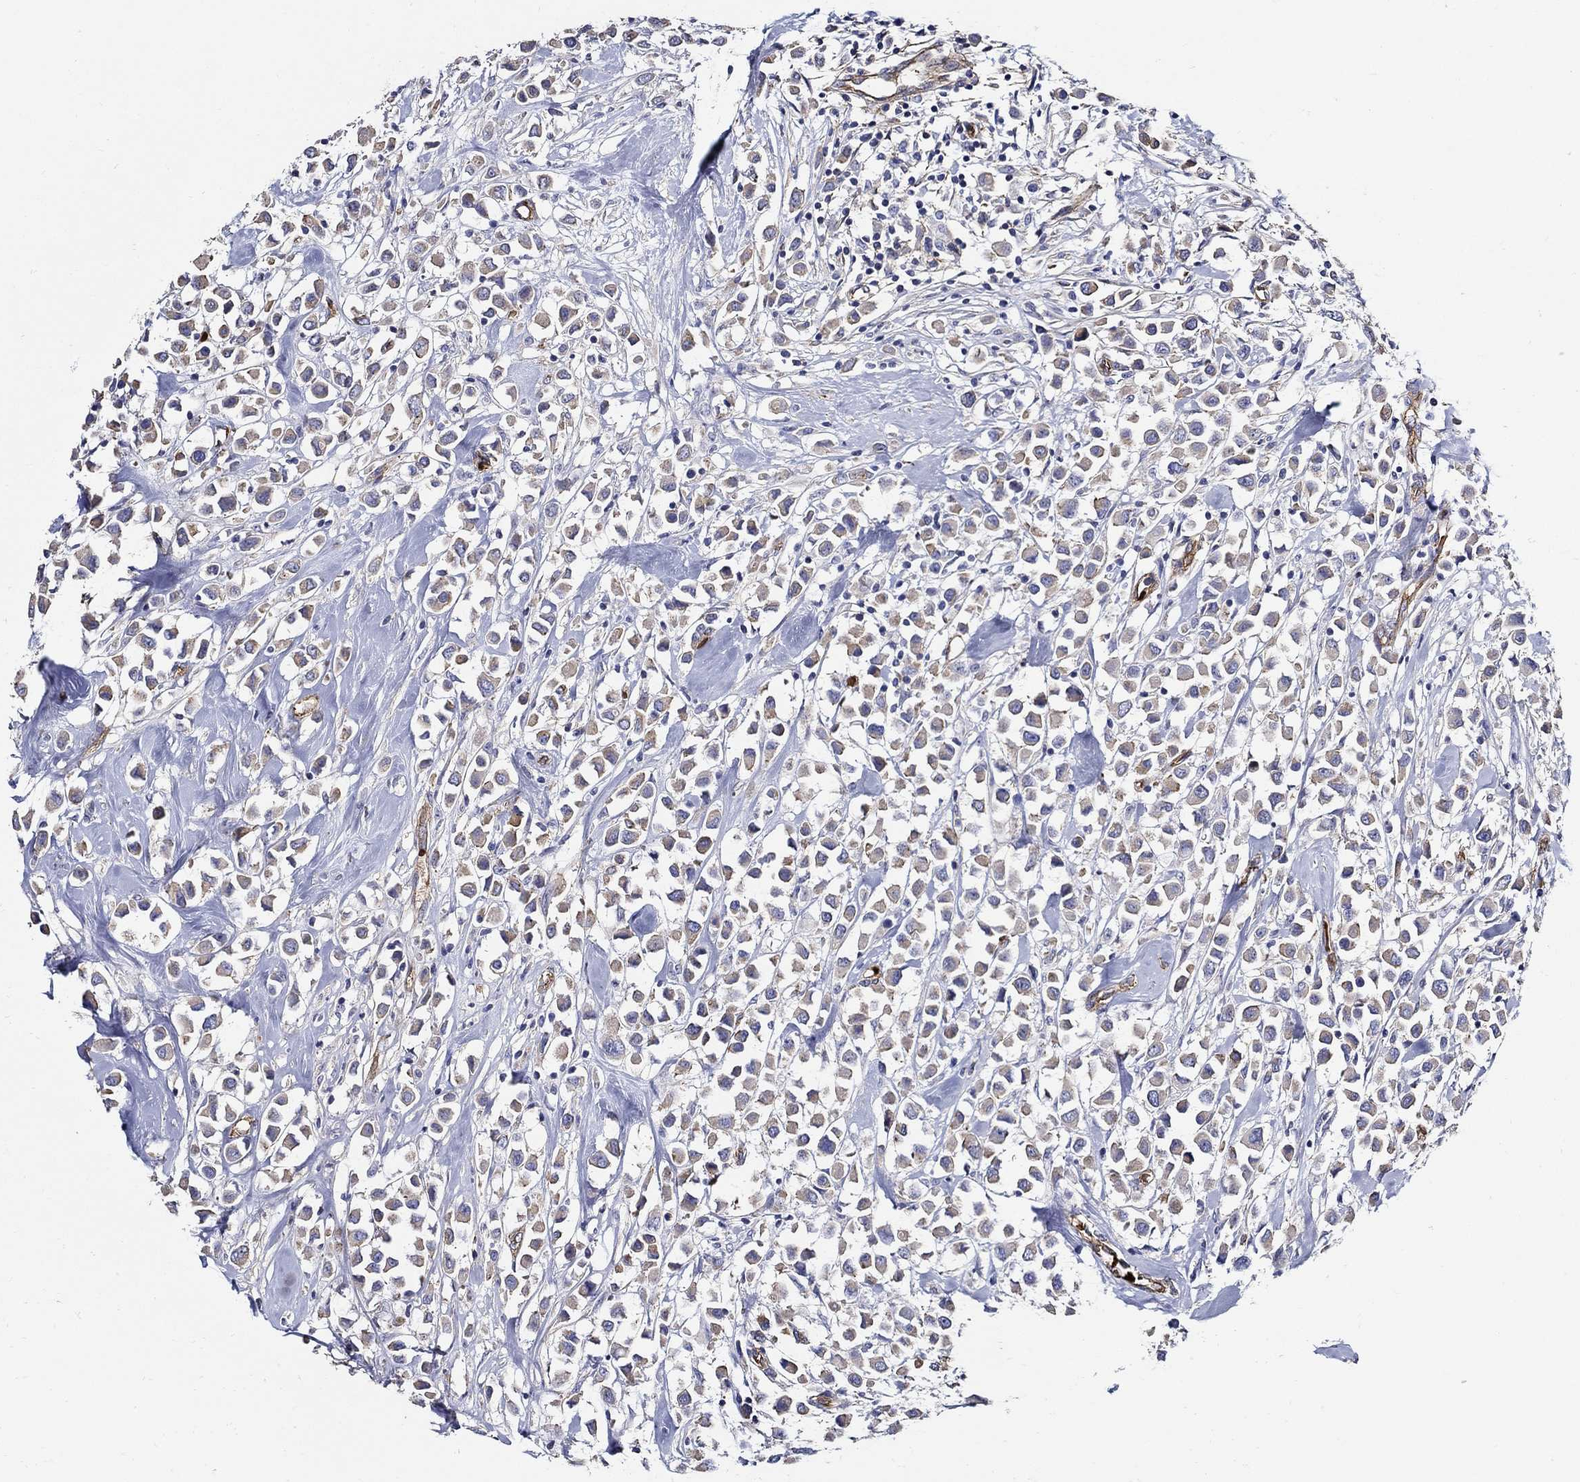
{"staining": {"intensity": "weak", "quantity": "25%-75%", "location": "cytoplasmic/membranous"}, "tissue": "breast cancer", "cell_type": "Tumor cells", "image_type": "cancer", "snomed": [{"axis": "morphology", "description": "Duct carcinoma"}, {"axis": "topography", "description": "Breast"}], "caption": "Weak cytoplasmic/membranous positivity for a protein is present in approximately 25%-75% of tumor cells of infiltrating ductal carcinoma (breast) using immunohistochemistry.", "gene": "APBB3", "patient": {"sex": "female", "age": 61}}